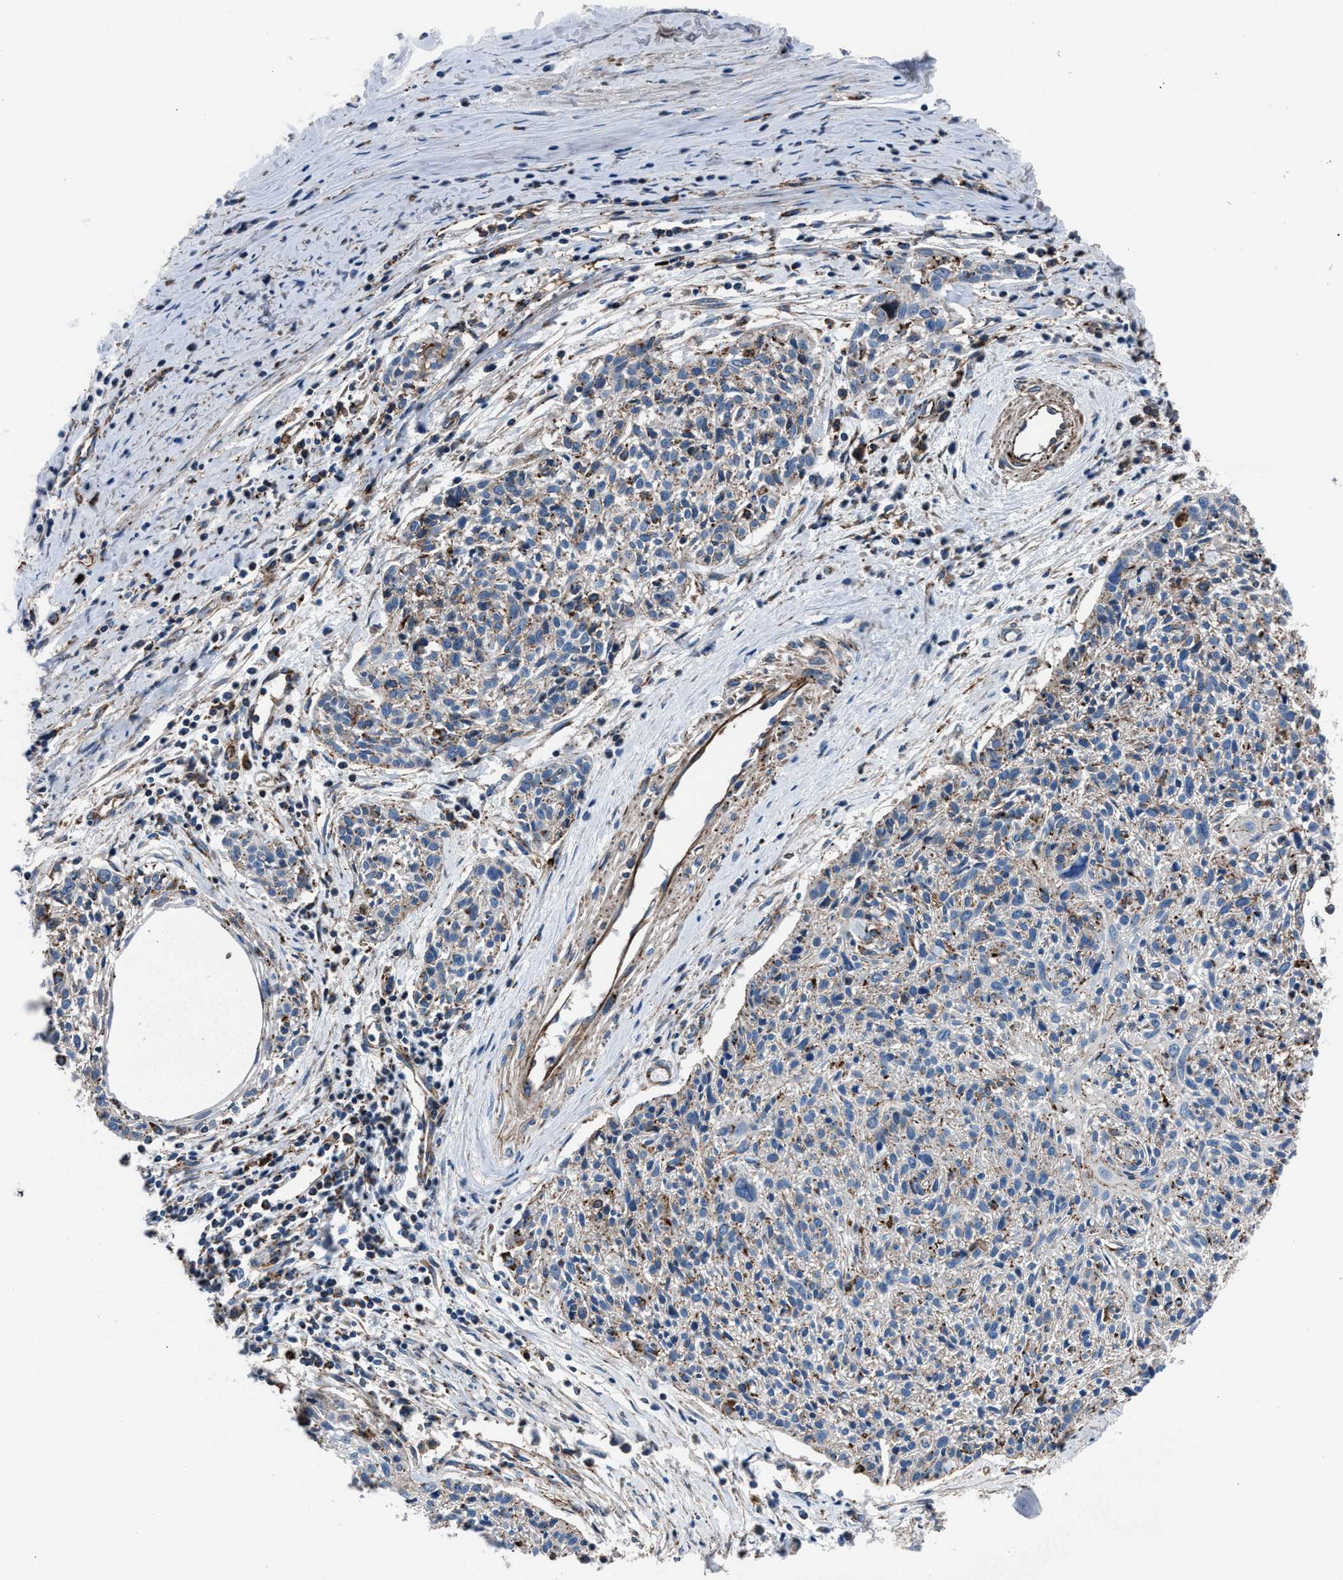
{"staining": {"intensity": "negative", "quantity": "none", "location": "none"}, "tissue": "cervical cancer", "cell_type": "Tumor cells", "image_type": "cancer", "snomed": [{"axis": "morphology", "description": "Squamous cell carcinoma, NOS"}, {"axis": "topography", "description": "Cervix"}], "caption": "Human cervical cancer stained for a protein using immunohistochemistry exhibits no positivity in tumor cells.", "gene": "MFSD11", "patient": {"sex": "female", "age": 51}}